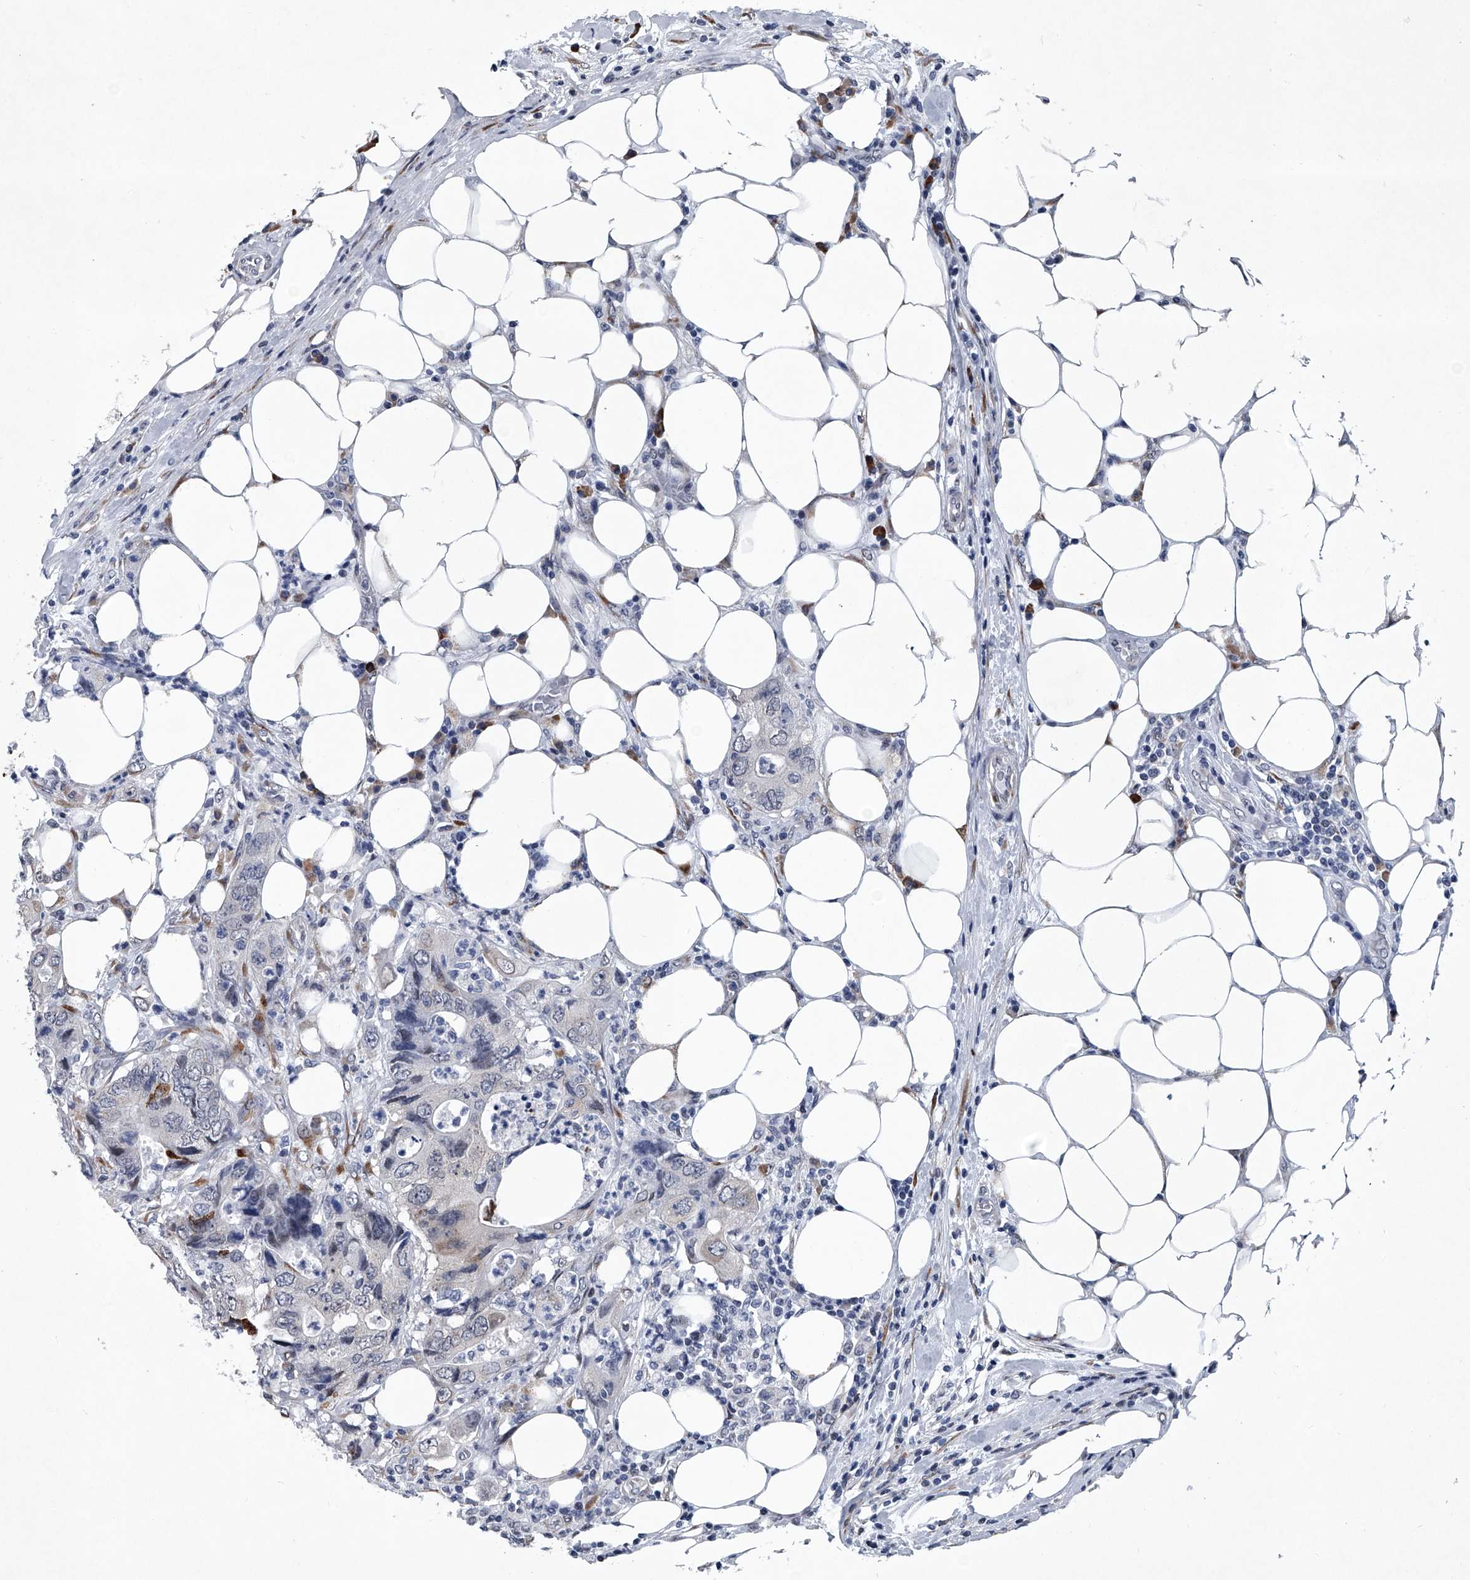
{"staining": {"intensity": "negative", "quantity": "none", "location": "none"}, "tissue": "colorectal cancer", "cell_type": "Tumor cells", "image_type": "cancer", "snomed": [{"axis": "morphology", "description": "Adenocarcinoma, NOS"}, {"axis": "topography", "description": "Colon"}], "caption": "The histopathology image demonstrates no significant positivity in tumor cells of colorectal adenocarcinoma.", "gene": "PPP2R5D", "patient": {"sex": "male", "age": 71}}